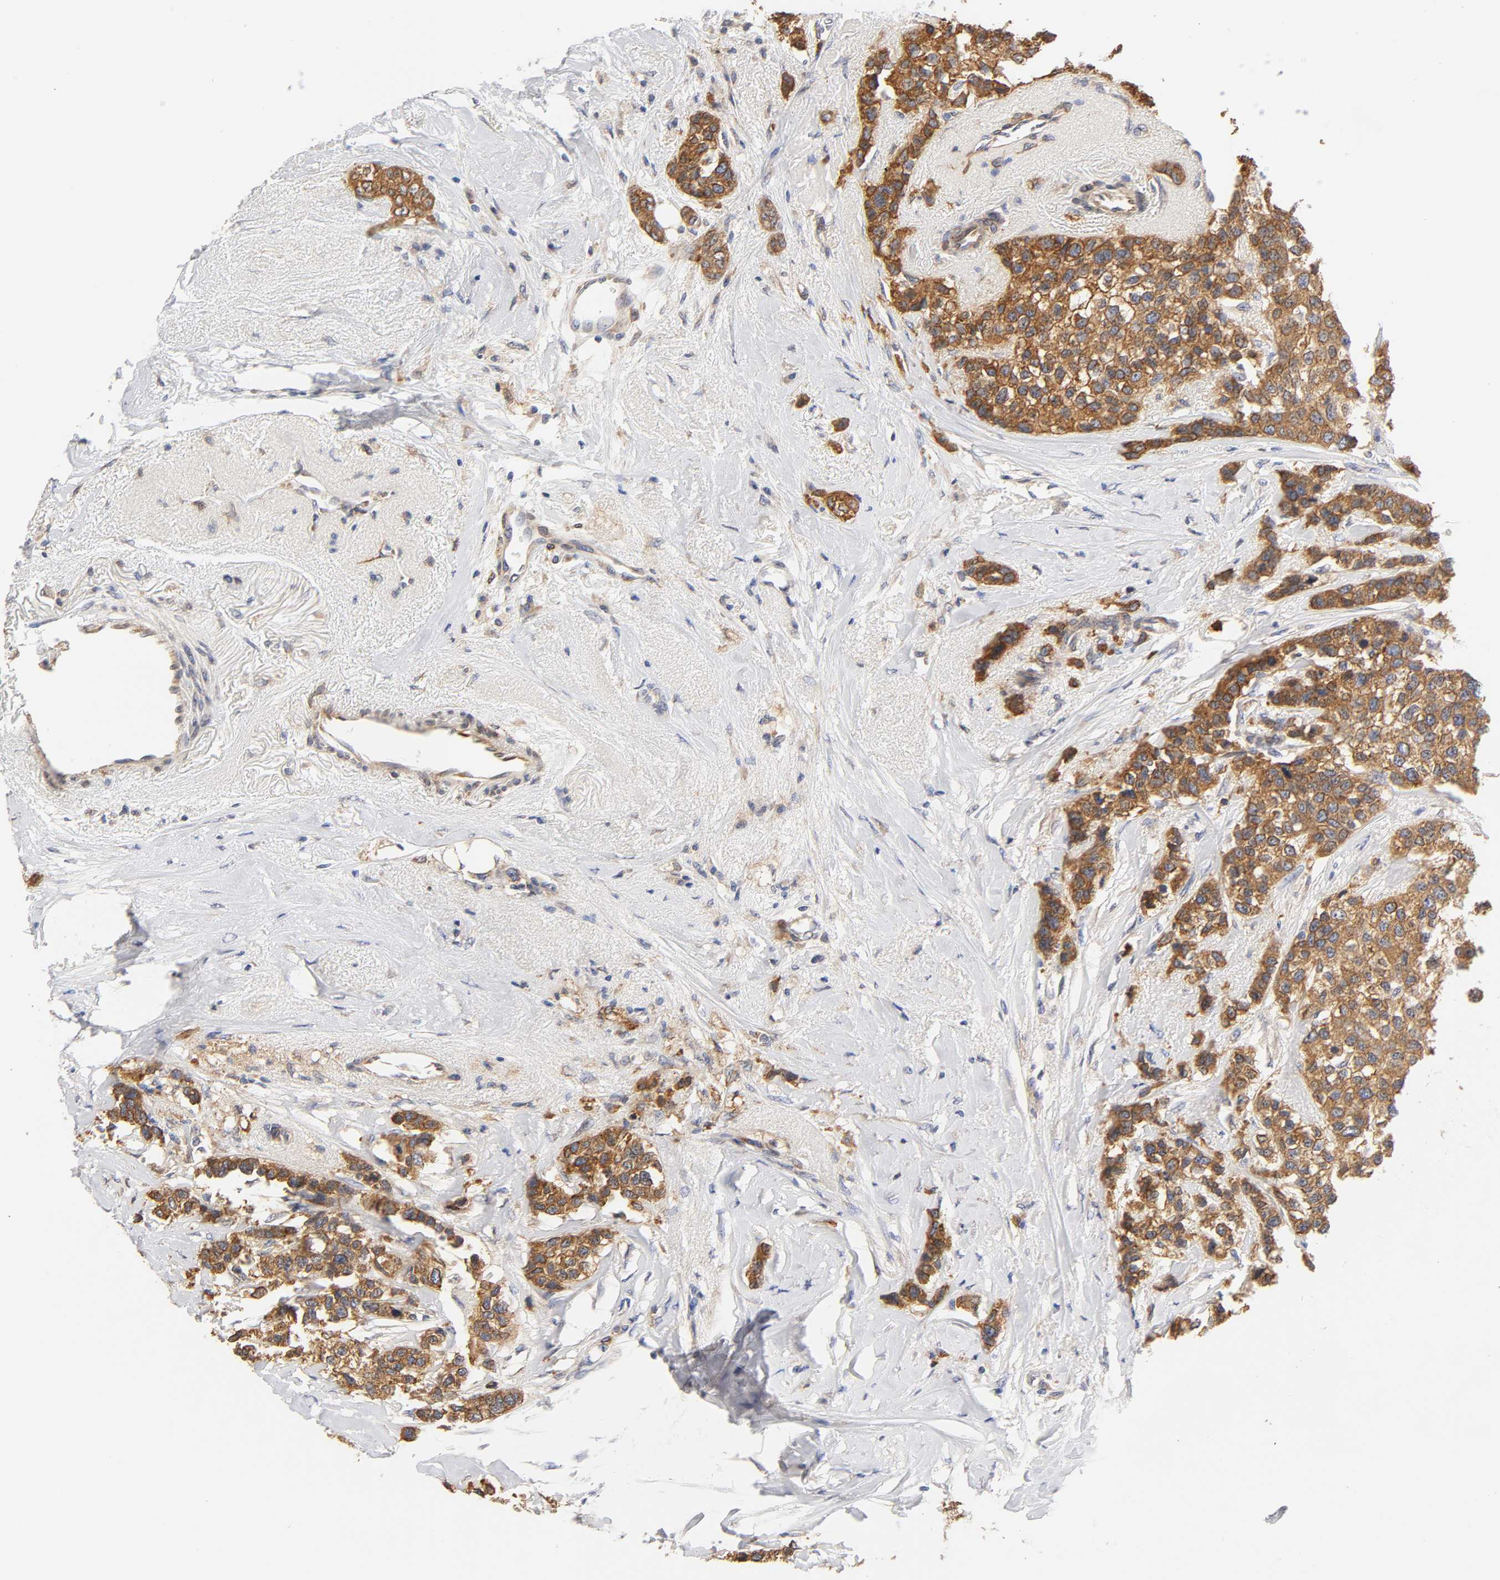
{"staining": {"intensity": "moderate", "quantity": ">75%", "location": "cytoplasmic/membranous"}, "tissue": "breast cancer", "cell_type": "Tumor cells", "image_type": "cancer", "snomed": [{"axis": "morphology", "description": "Duct carcinoma"}, {"axis": "topography", "description": "Breast"}], "caption": "Tumor cells display medium levels of moderate cytoplasmic/membranous staining in approximately >75% of cells in intraductal carcinoma (breast).", "gene": "POR", "patient": {"sex": "female", "age": 51}}